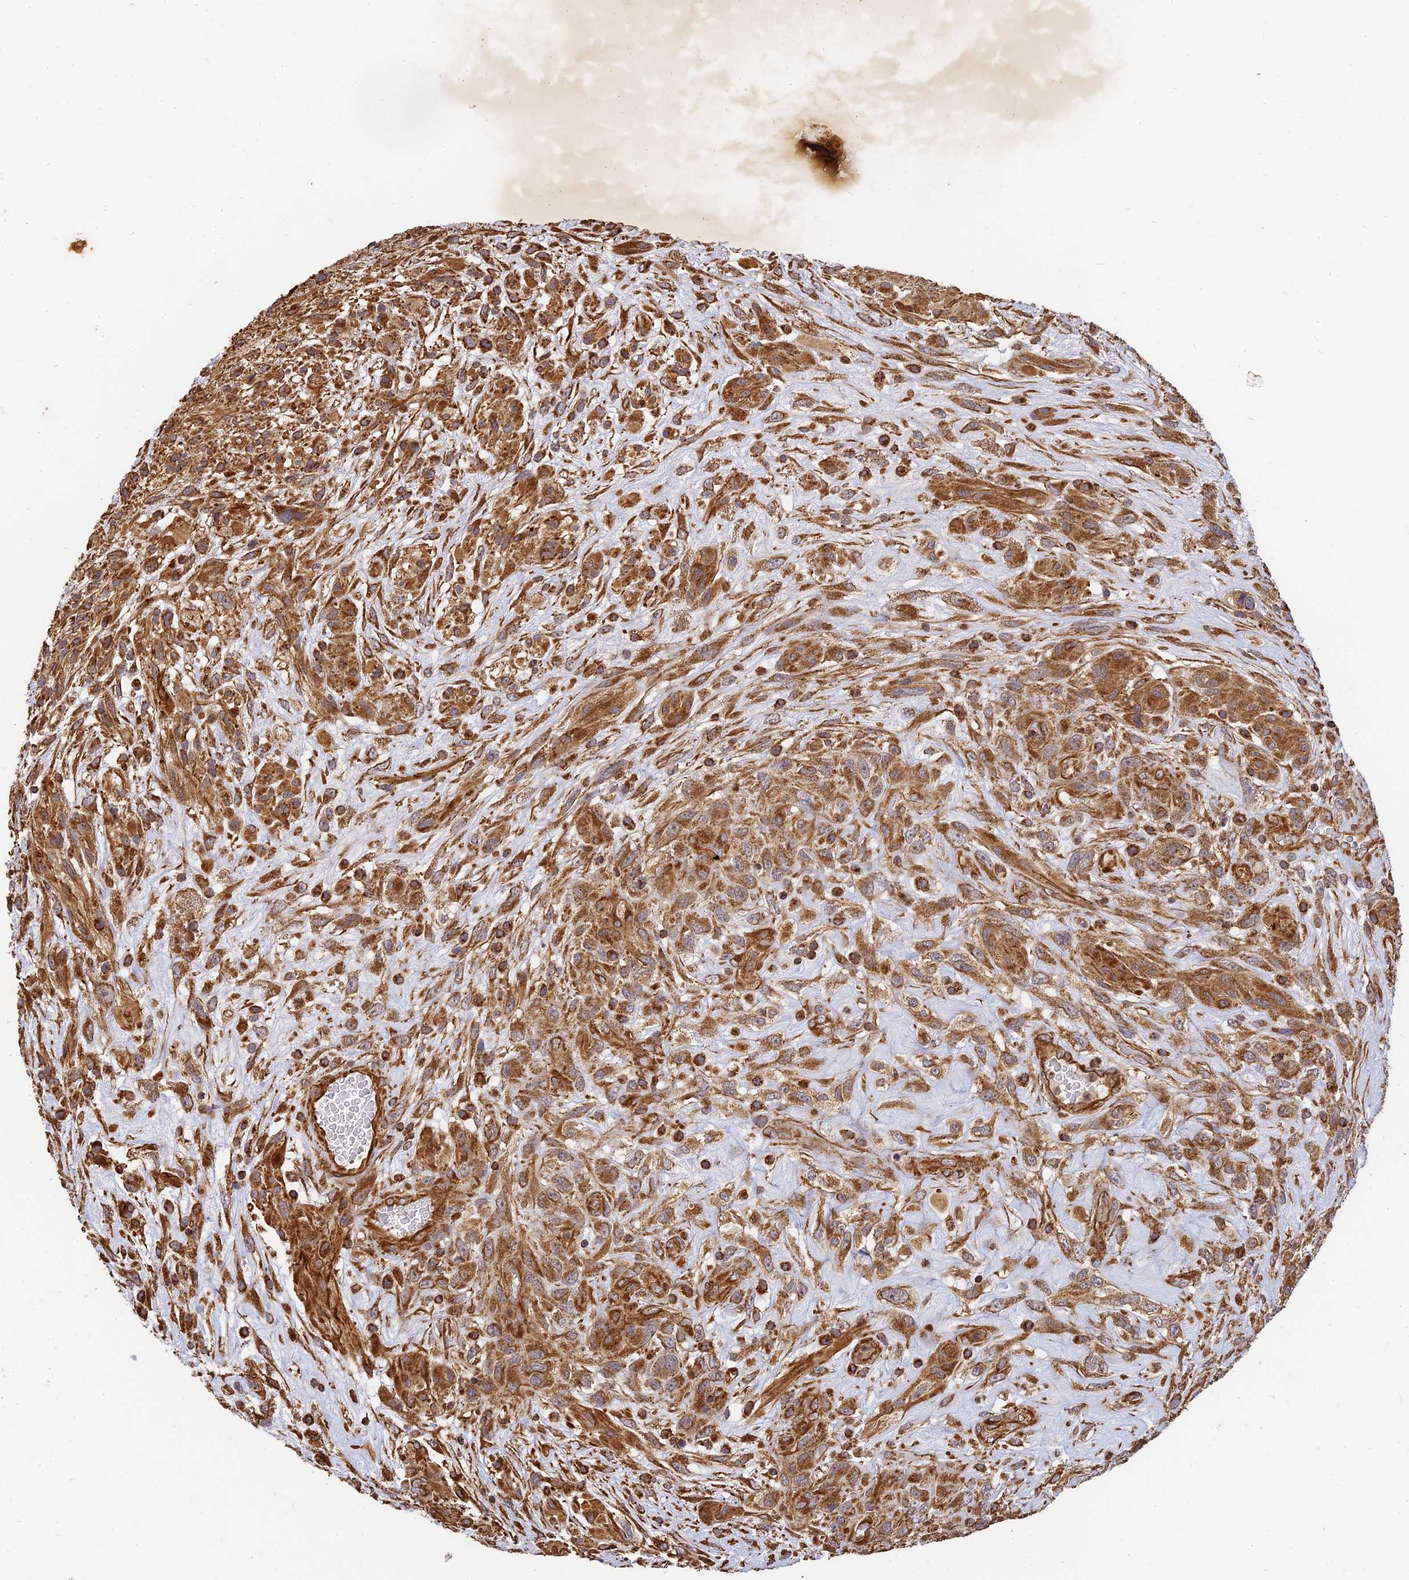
{"staining": {"intensity": "strong", "quantity": ">75%", "location": "cytoplasmic/membranous"}, "tissue": "glioma", "cell_type": "Tumor cells", "image_type": "cancer", "snomed": [{"axis": "morphology", "description": "Glioma, malignant, High grade"}, {"axis": "topography", "description": "Brain"}], "caption": "Strong cytoplasmic/membranous positivity for a protein is present in approximately >75% of tumor cells of glioma using immunohistochemistry.", "gene": "DSTYK", "patient": {"sex": "male", "age": 61}}